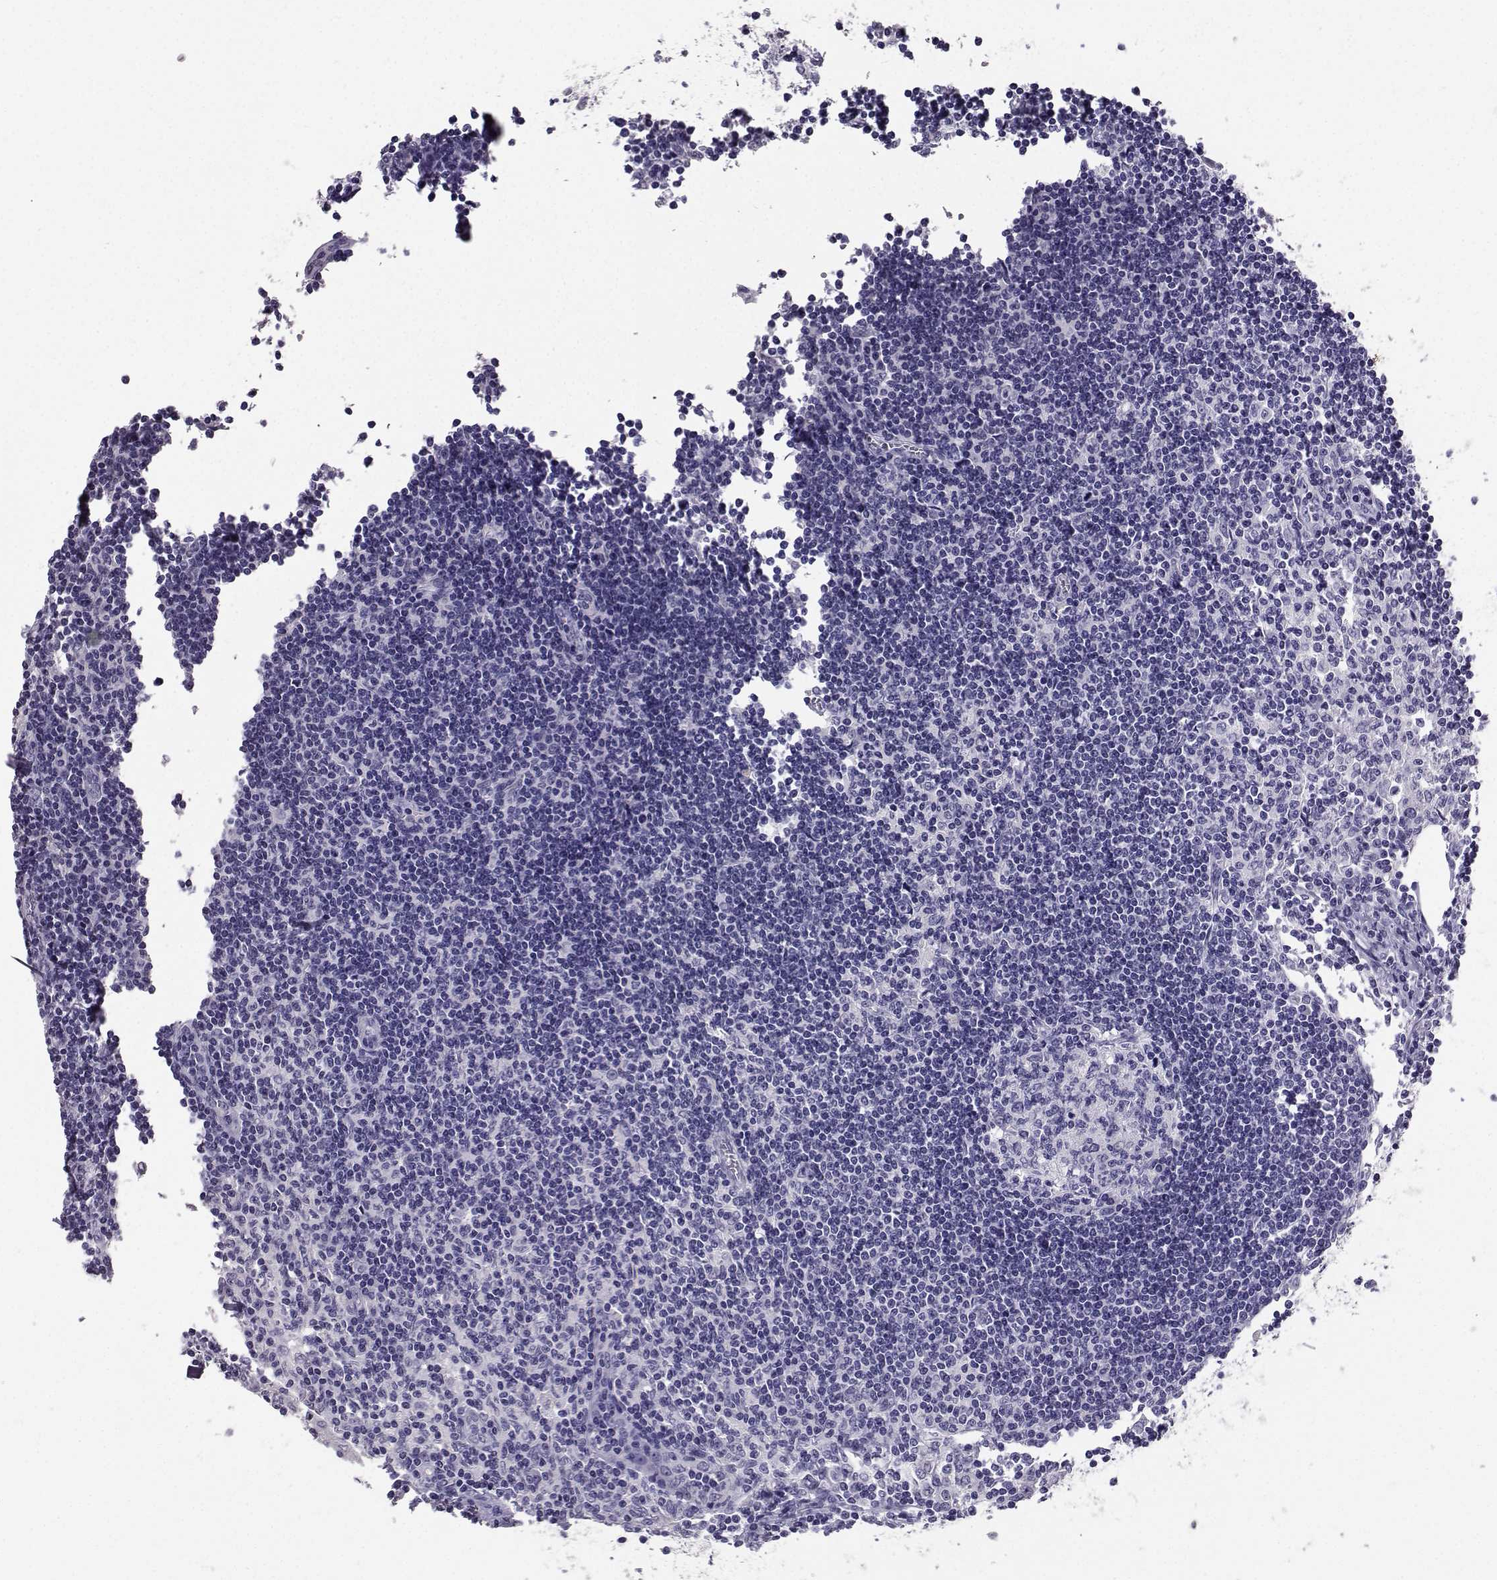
{"staining": {"intensity": "negative", "quantity": "none", "location": "none"}, "tissue": "lymph node", "cell_type": "Germinal center cells", "image_type": "normal", "snomed": [{"axis": "morphology", "description": "Normal tissue, NOS"}, {"axis": "topography", "description": "Lymph node"}], "caption": "Lymph node stained for a protein using immunohistochemistry shows no positivity germinal center cells.", "gene": "SPAG11A", "patient": {"sex": "male", "age": 59}}